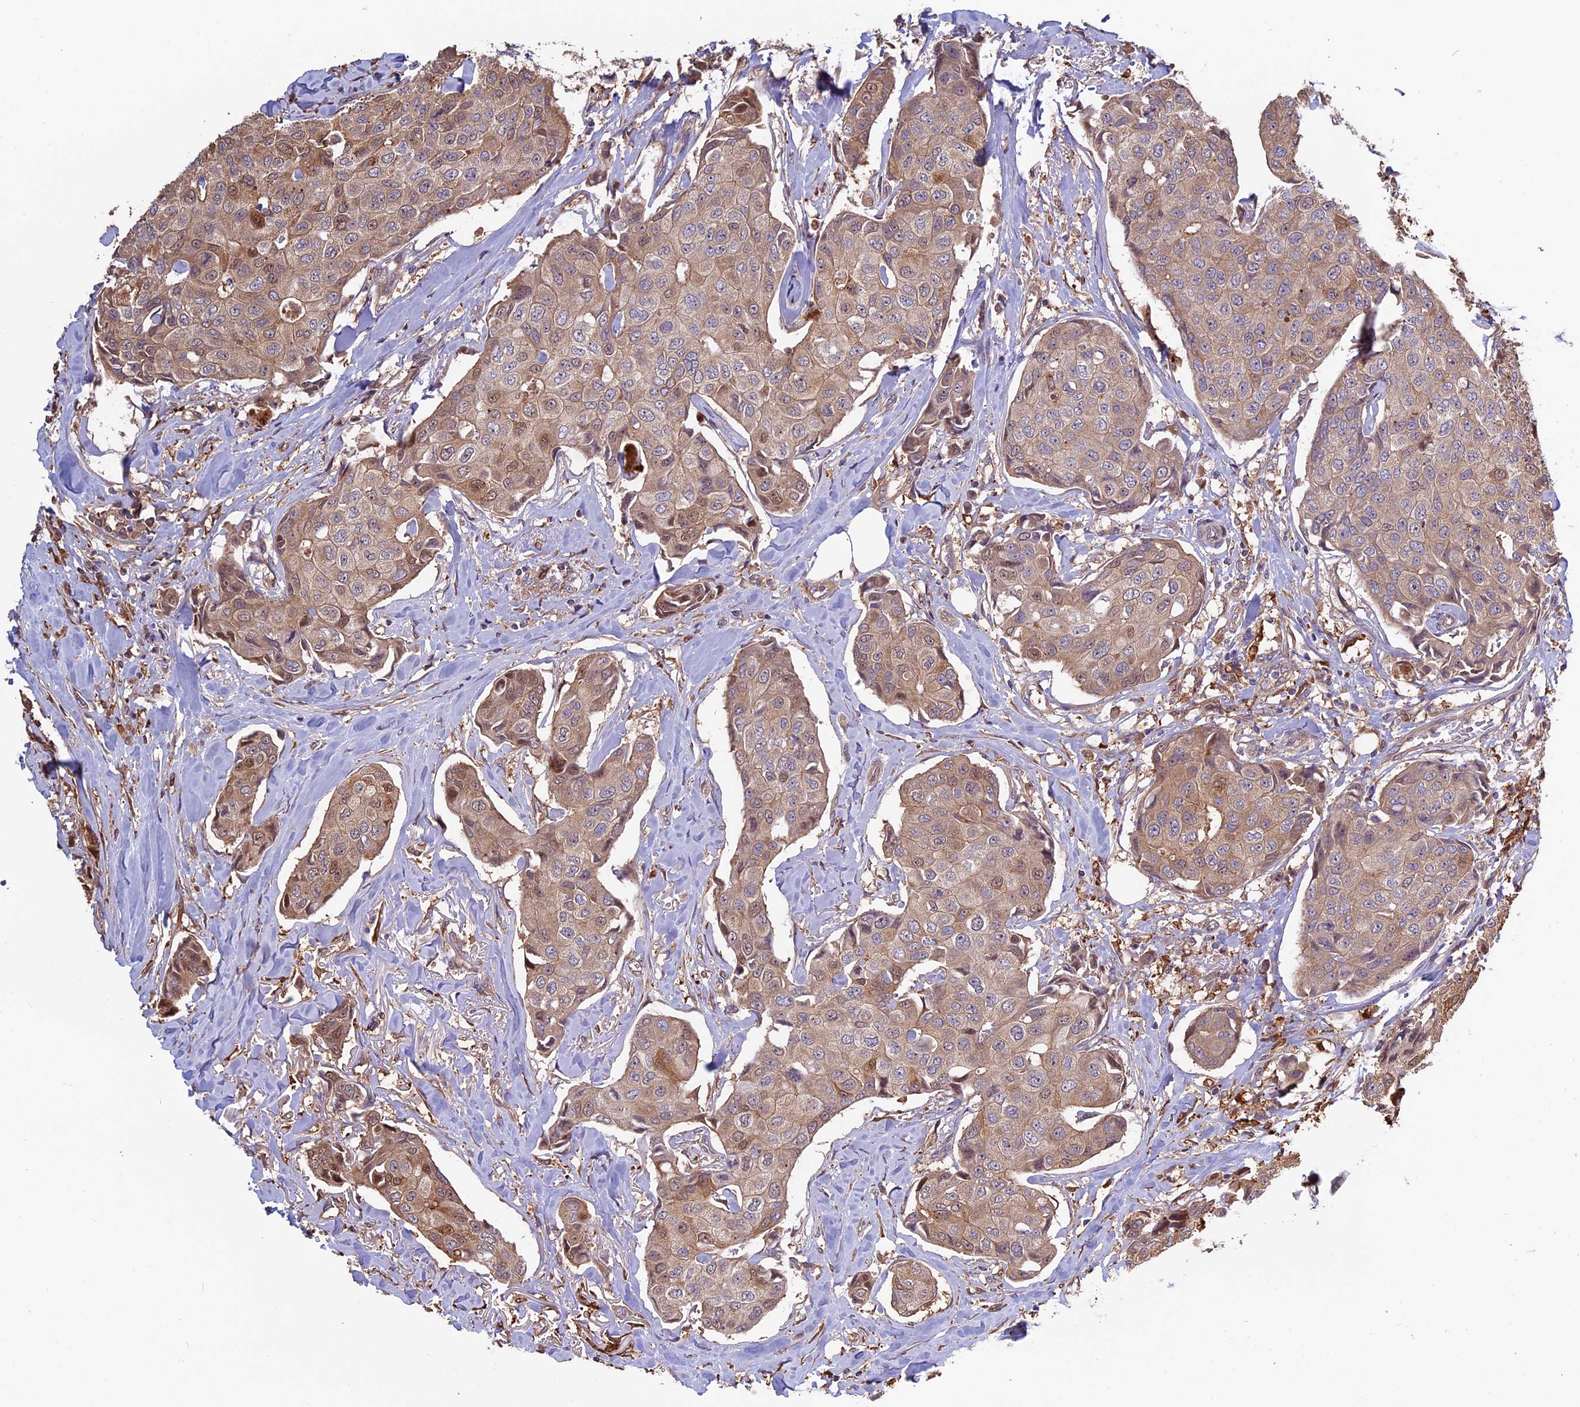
{"staining": {"intensity": "moderate", "quantity": ">75%", "location": "cytoplasmic/membranous,nuclear"}, "tissue": "breast cancer", "cell_type": "Tumor cells", "image_type": "cancer", "snomed": [{"axis": "morphology", "description": "Duct carcinoma"}, {"axis": "topography", "description": "Breast"}], "caption": "About >75% of tumor cells in breast cancer exhibit moderate cytoplasmic/membranous and nuclear protein staining as visualized by brown immunohistochemical staining.", "gene": "VWA3A", "patient": {"sex": "female", "age": 80}}